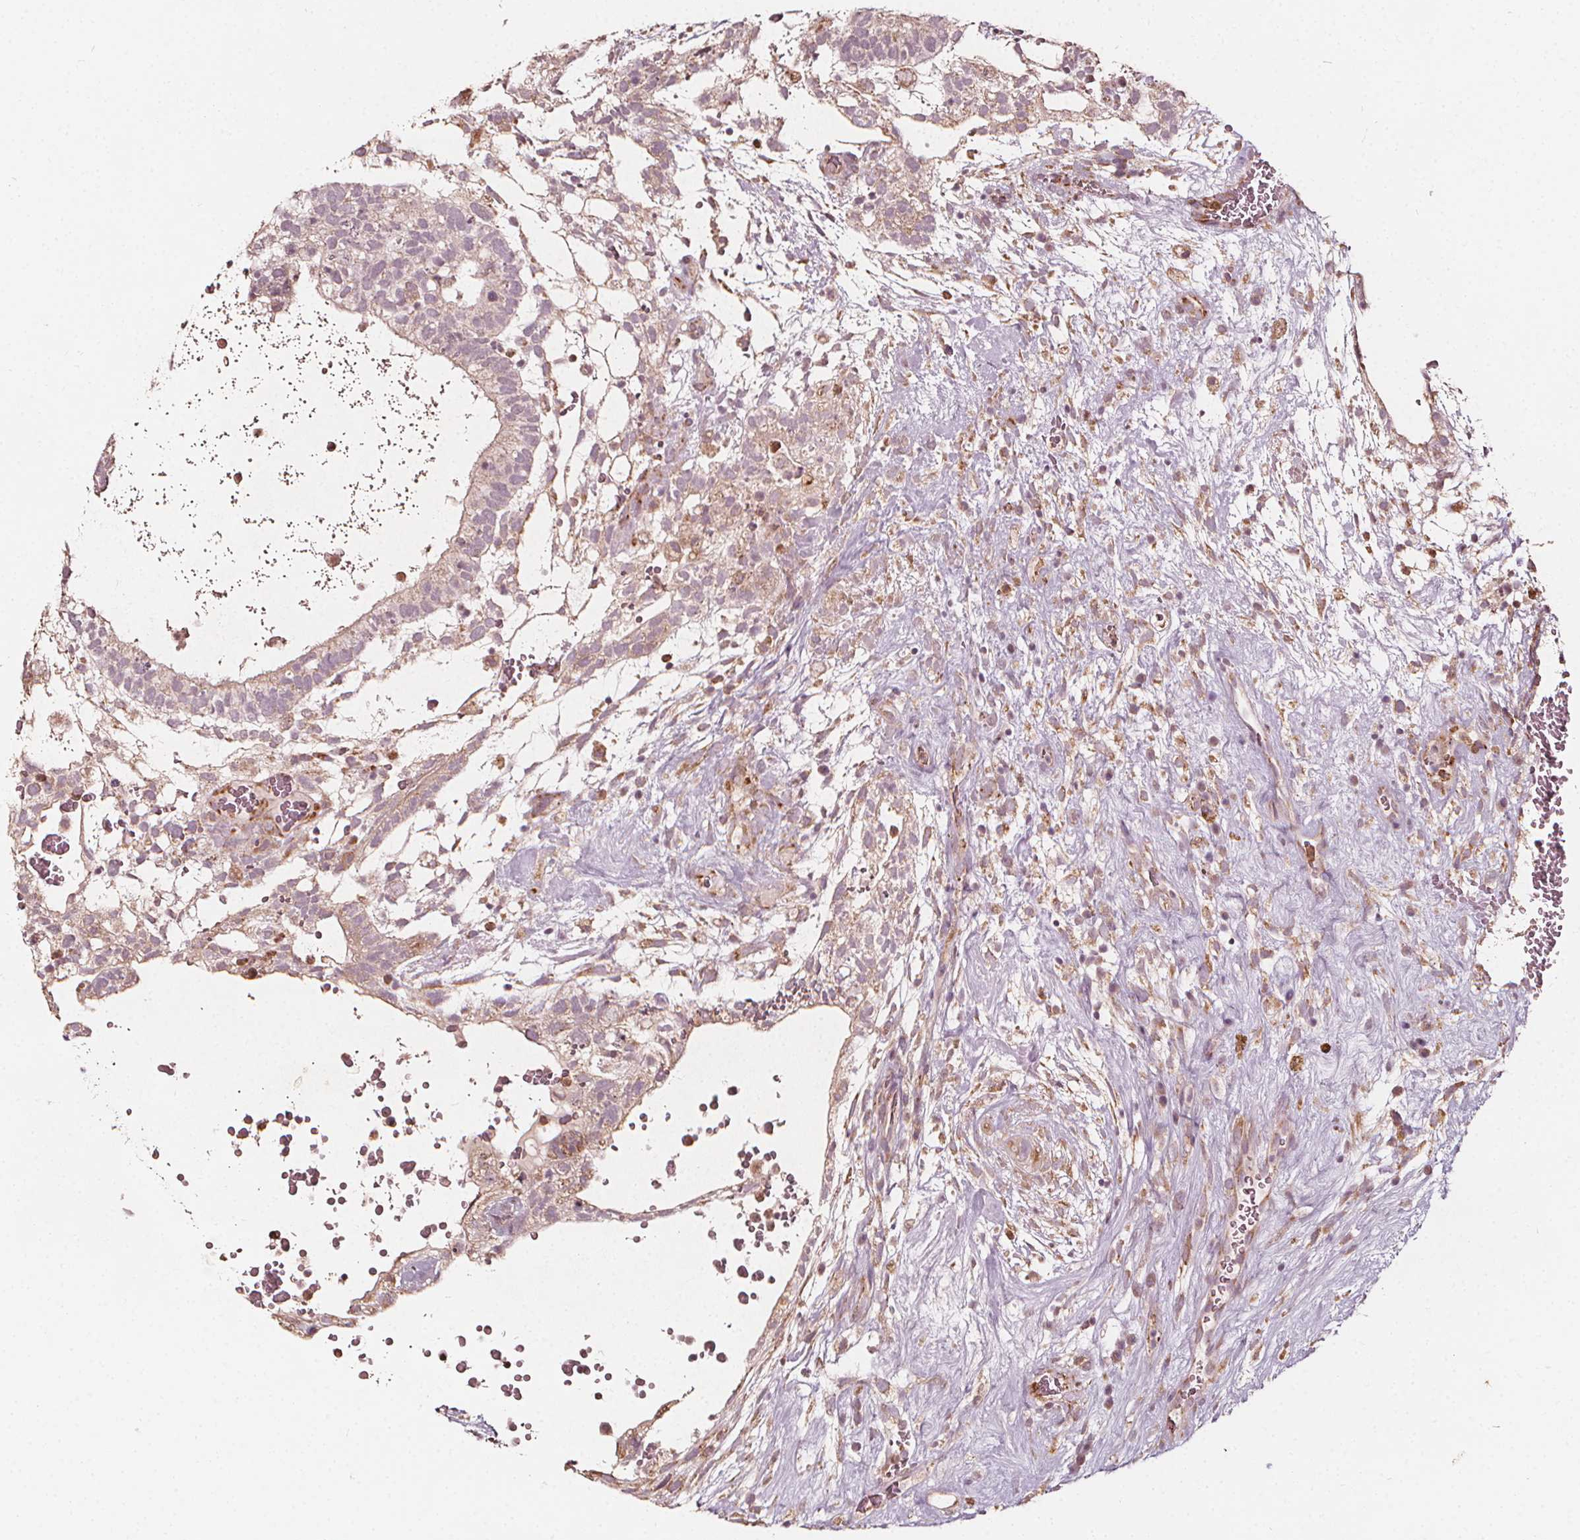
{"staining": {"intensity": "weak", "quantity": "25%-75%", "location": "cytoplasmic/membranous"}, "tissue": "testis cancer", "cell_type": "Tumor cells", "image_type": "cancer", "snomed": [{"axis": "morphology", "description": "Normal tissue, NOS"}, {"axis": "morphology", "description": "Carcinoma, Embryonal, NOS"}, {"axis": "topography", "description": "Testis"}], "caption": "Testis cancer (embryonal carcinoma) stained for a protein shows weak cytoplasmic/membranous positivity in tumor cells.", "gene": "NPC1L1", "patient": {"sex": "male", "age": 32}}